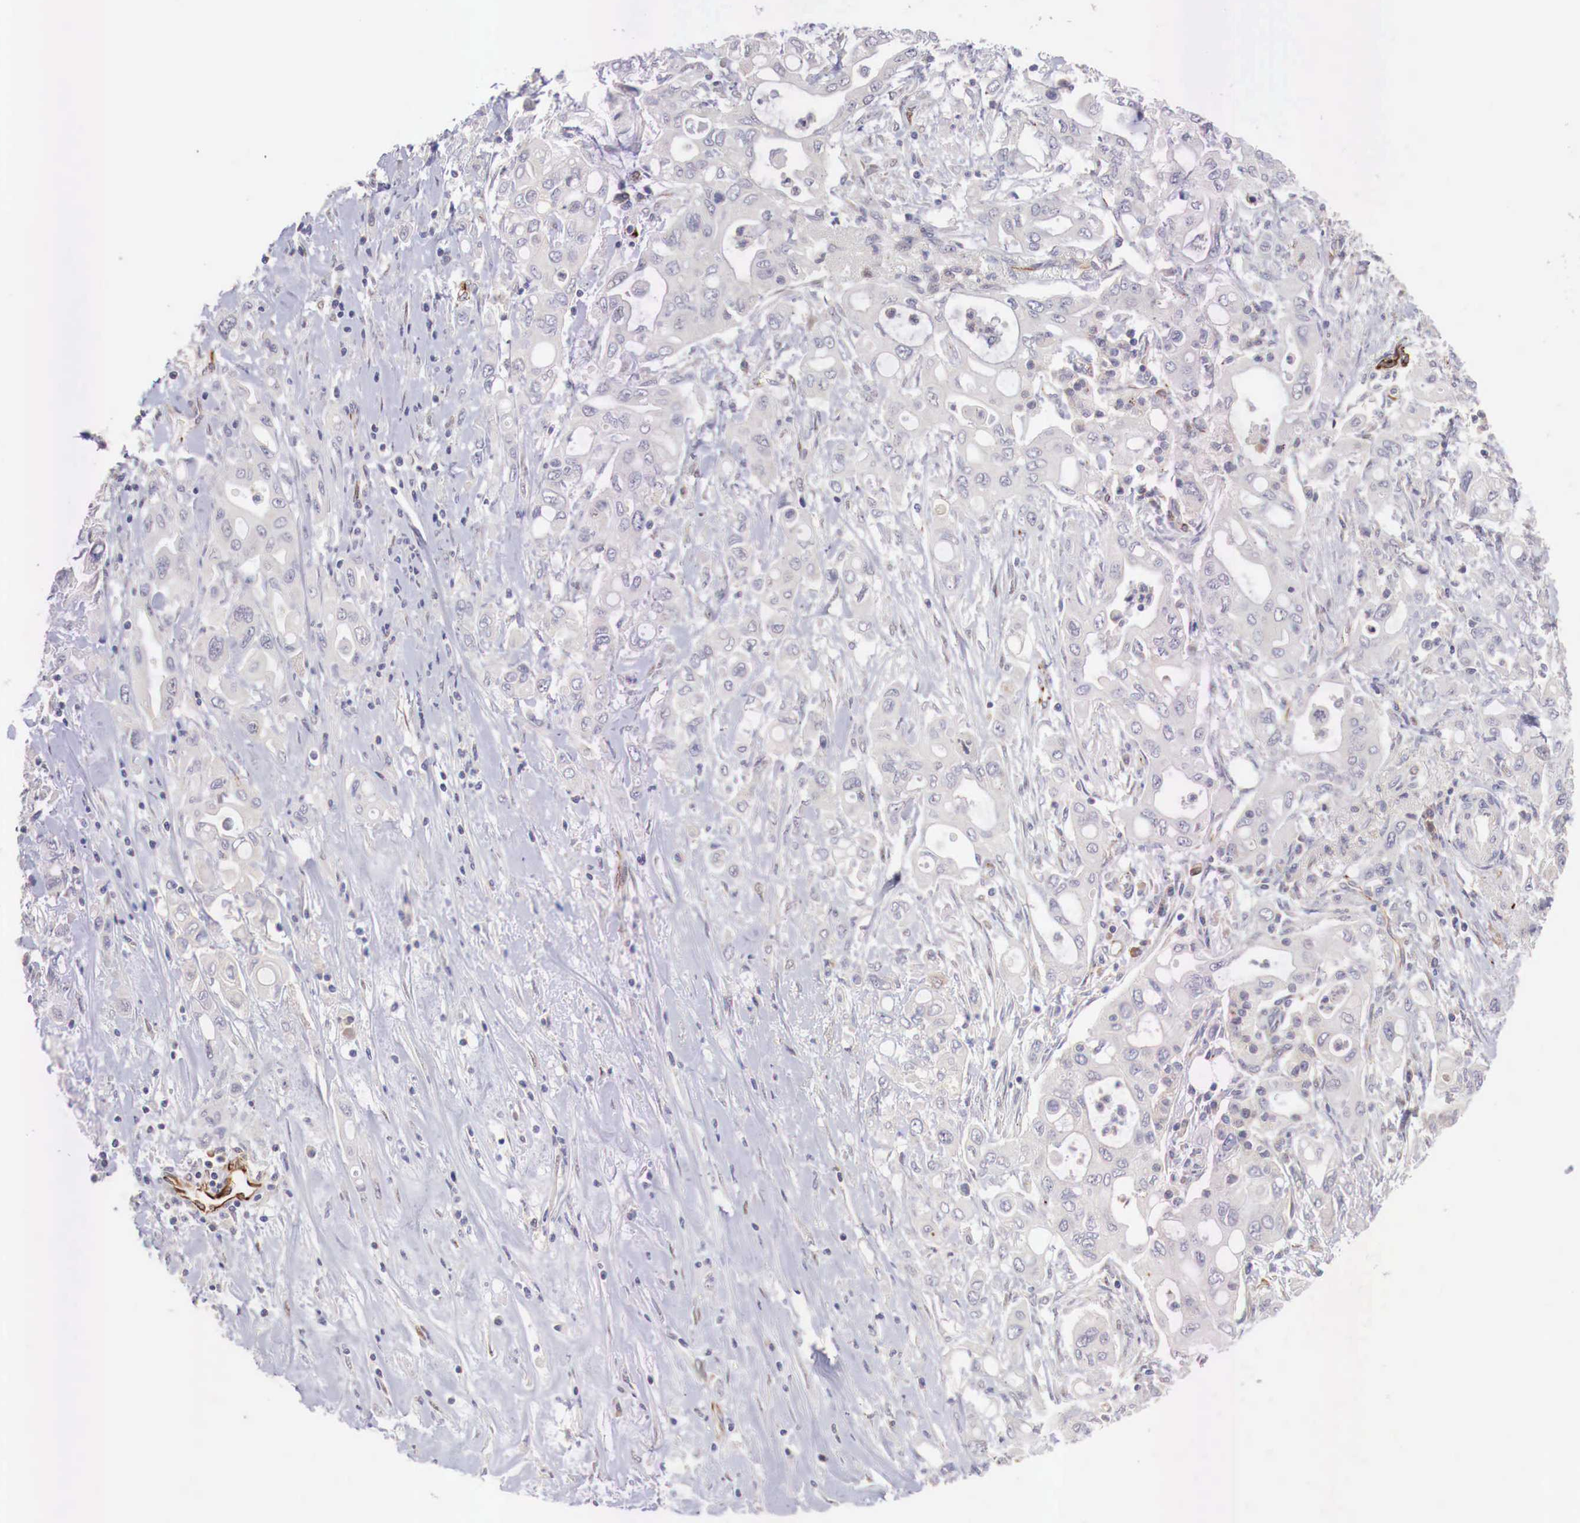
{"staining": {"intensity": "negative", "quantity": "none", "location": "none"}, "tissue": "pancreatic cancer", "cell_type": "Tumor cells", "image_type": "cancer", "snomed": [{"axis": "morphology", "description": "Adenocarcinoma, NOS"}, {"axis": "topography", "description": "Pancreas"}], "caption": "Immunohistochemistry (IHC) image of neoplastic tissue: human adenocarcinoma (pancreatic) stained with DAB (3,3'-diaminobenzidine) exhibits no significant protein positivity in tumor cells.", "gene": "WT1", "patient": {"sex": "female", "age": 57}}